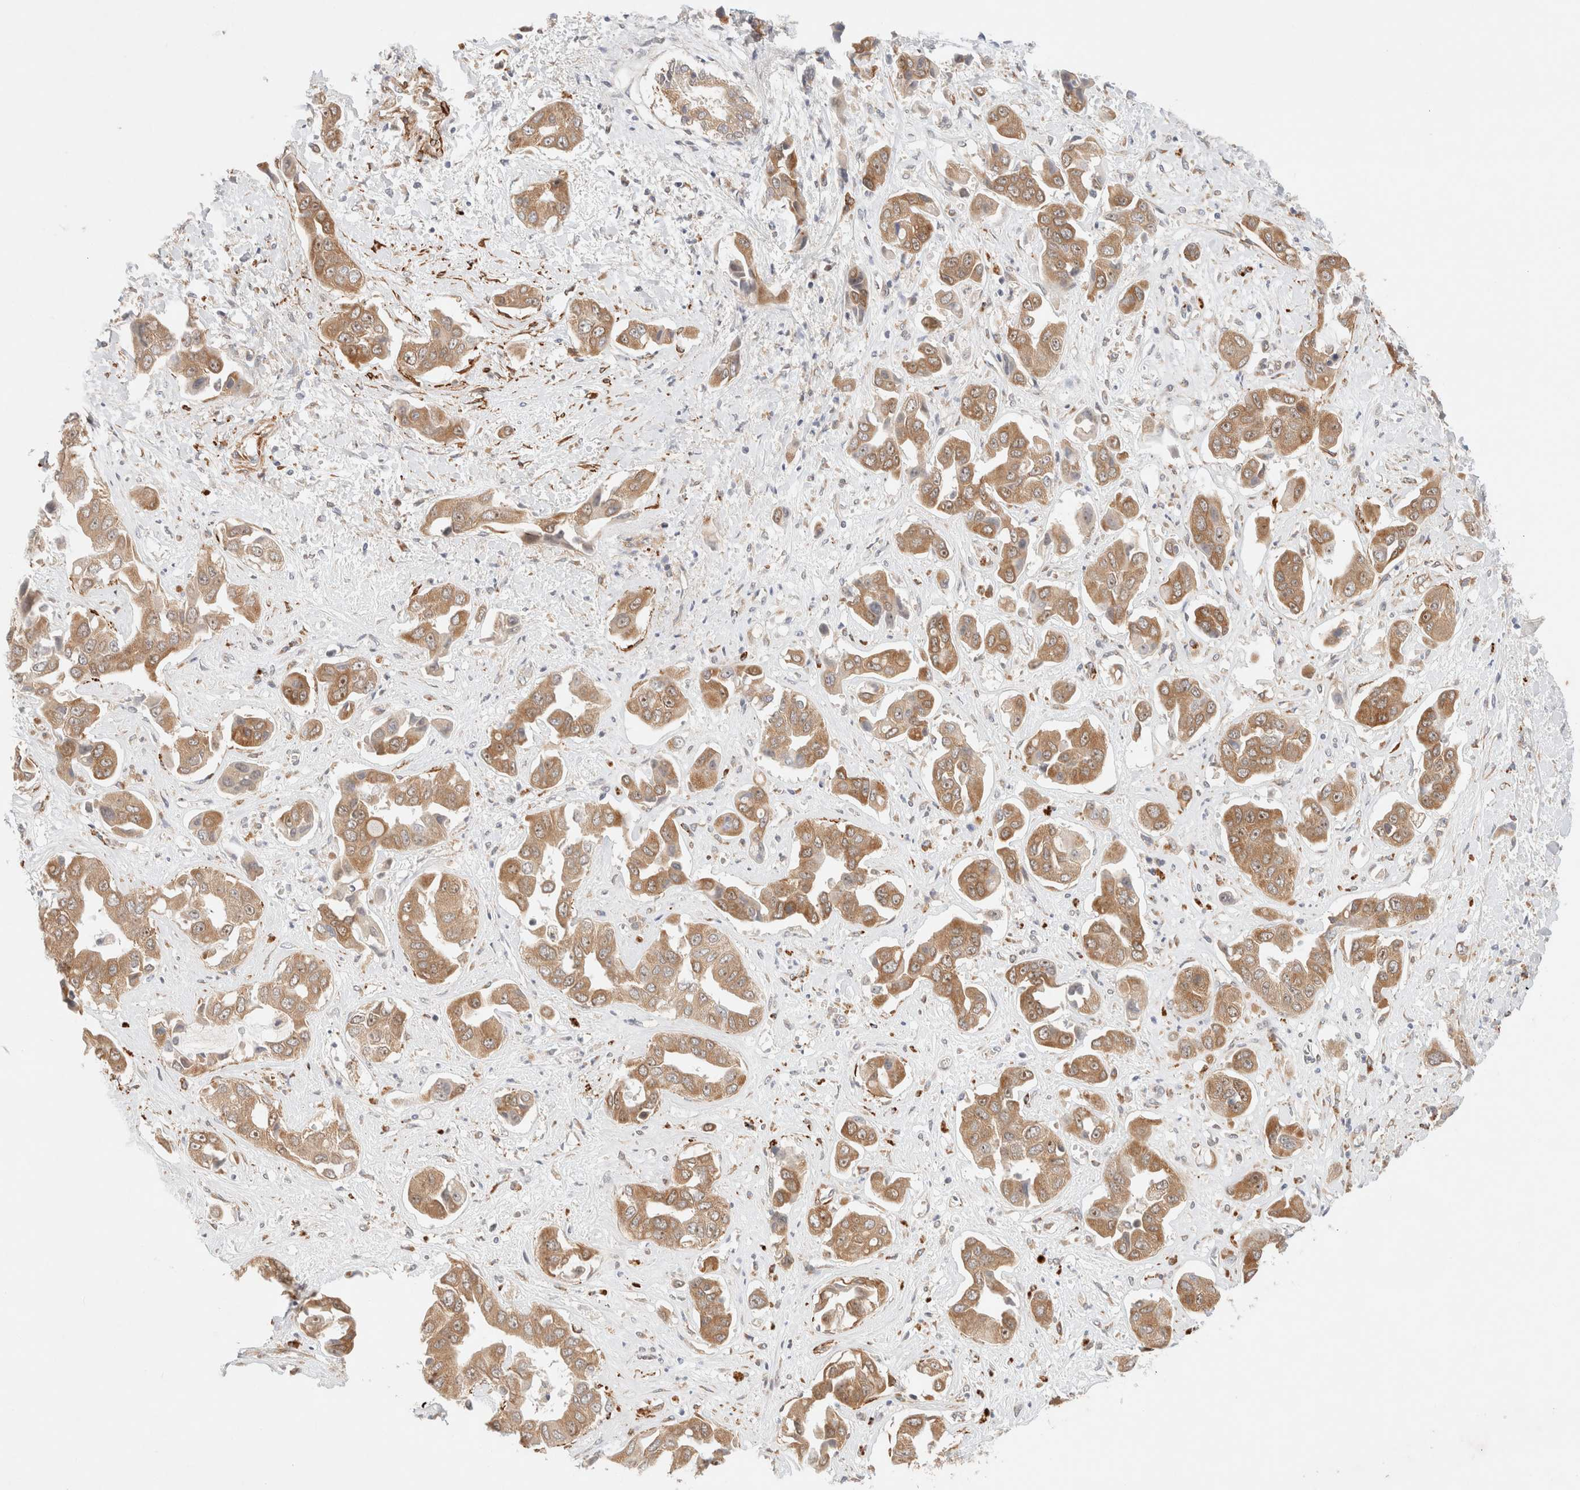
{"staining": {"intensity": "moderate", "quantity": ">75%", "location": "cytoplasmic/membranous,nuclear"}, "tissue": "liver cancer", "cell_type": "Tumor cells", "image_type": "cancer", "snomed": [{"axis": "morphology", "description": "Cholangiocarcinoma"}, {"axis": "topography", "description": "Liver"}], "caption": "A brown stain labels moderate cytoplasmic/membranous and nuclear staining of a protein in human liver cancer (cholangiocarcinoma) tumor cells. Using DAB (3,3'-diaminobenzidine) (brown) and hematoxylin (blue) stains, captured at high magnification using brightfield microscopy.", "gene": "RRP15", "patient": {"sex": "female", "age": 52}}